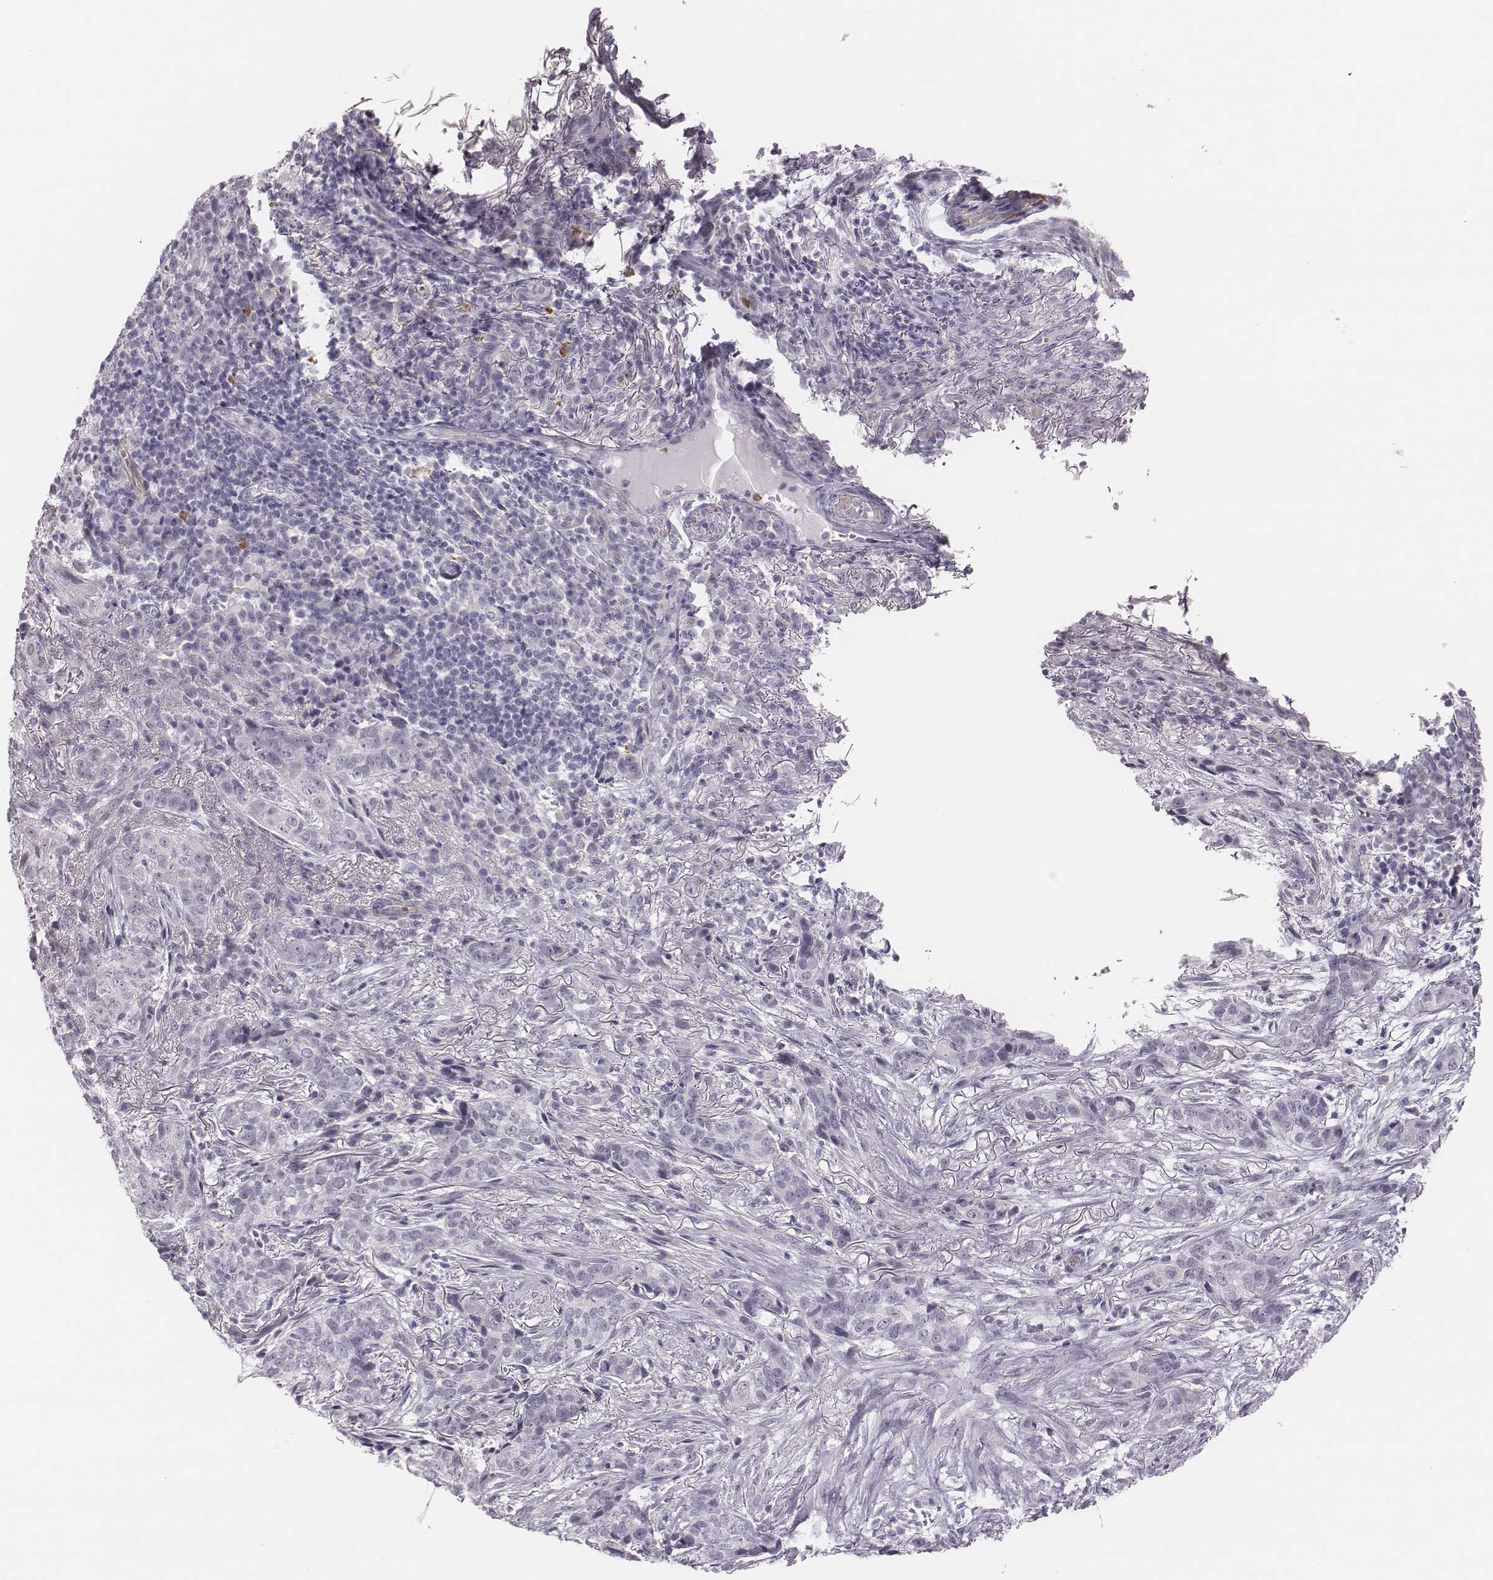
{"staining": {"intensity": "negative", "quantity": "none", "location": "none"}, "tissue": "skin cancer", "cell_type": "Tumor cells", "image_type": "cancer", "snomed": [{"axis": "morphology", "description": "Basal cell carcinoma"}, {"axis": "topography", "description": "Skin"}], "caption": "Skin cancer stained for a protein using immunohistochemistry (IHC) demonstrates no expression tumor cells.", "gene": "KCNJ12", "patient": {"sex": "female", "age": 69}}